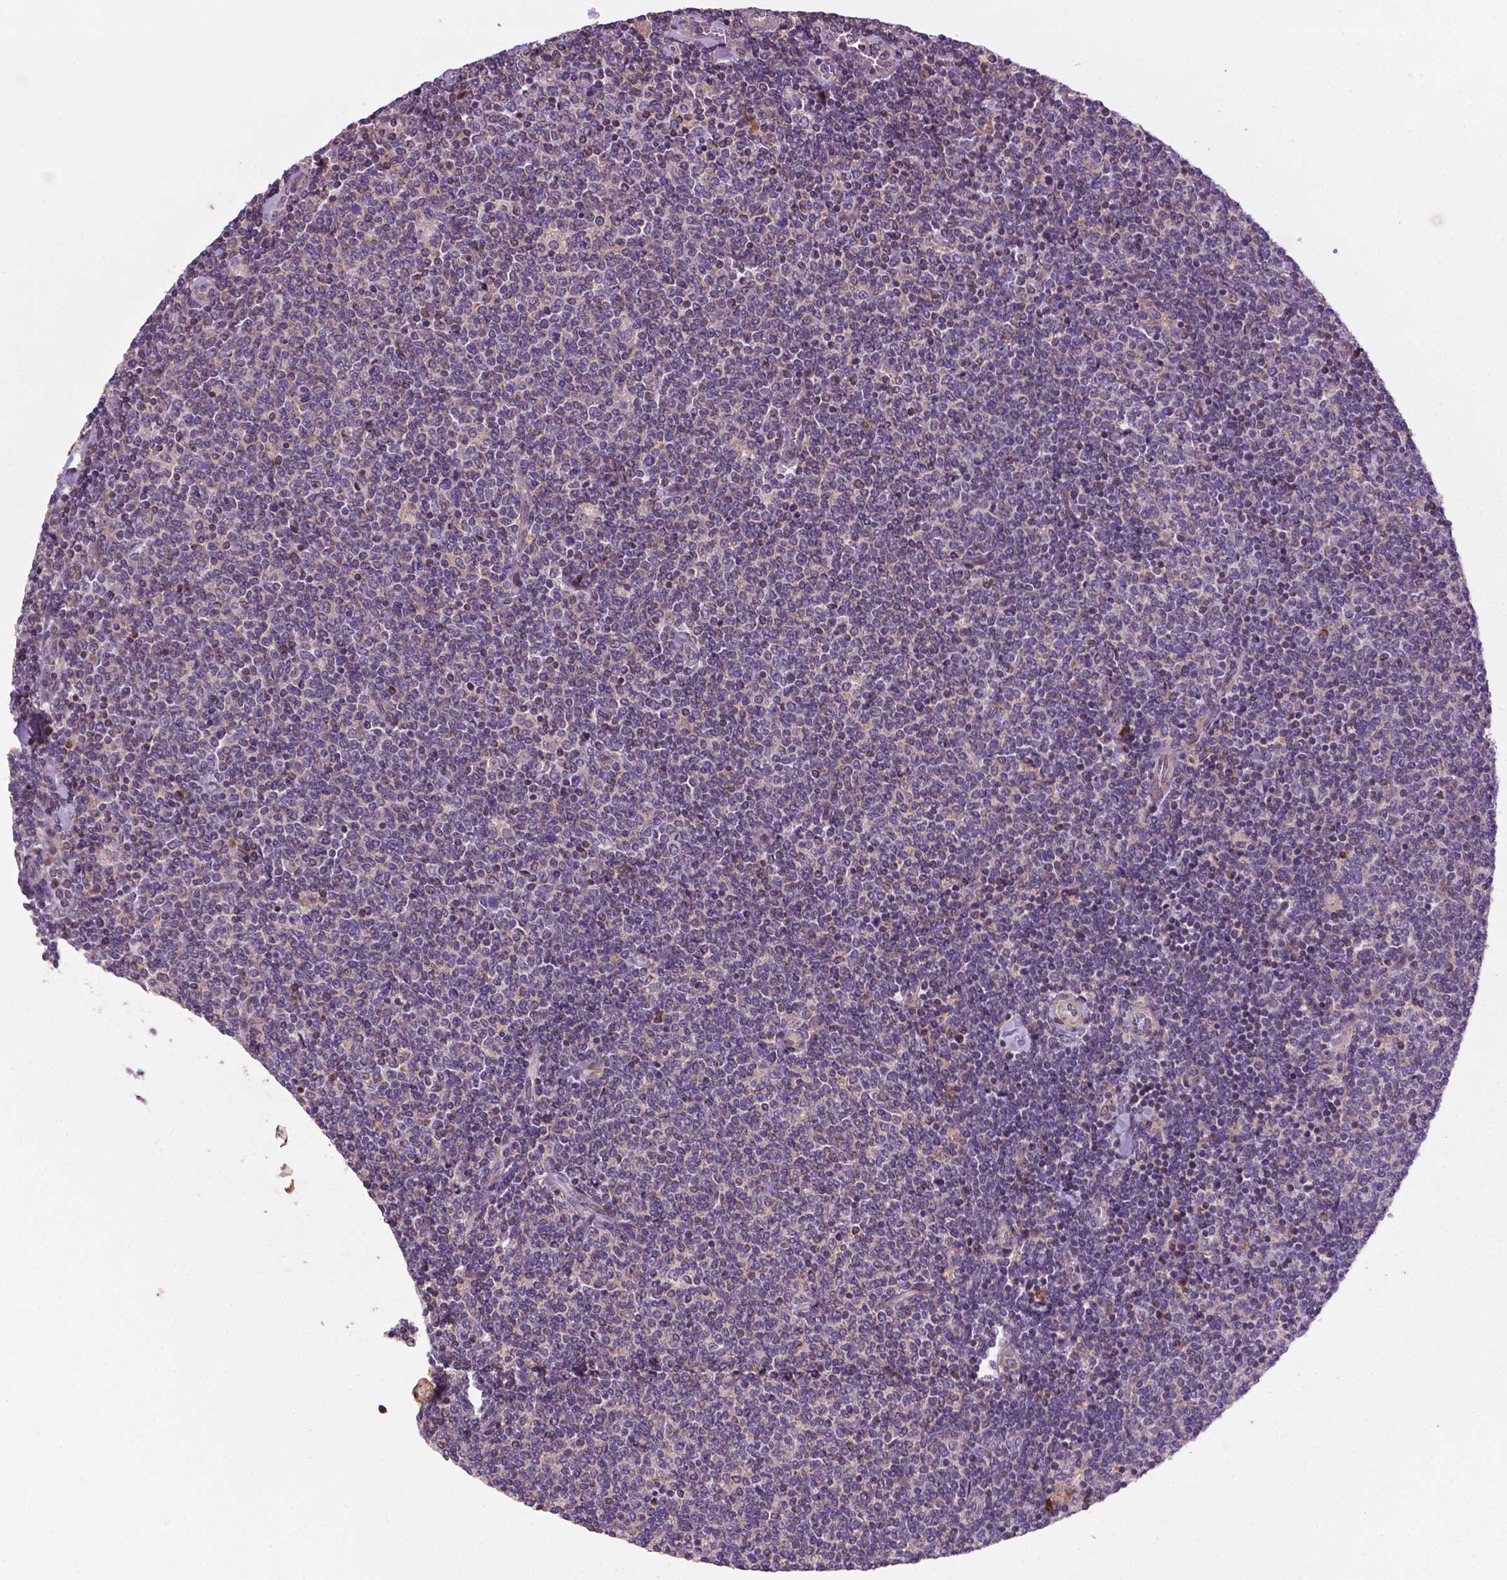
{"staining": {"intensity": "negative", "quantity": "none", "location": "none"}, "tissue": "lymphoma", "cell_type": "Tumor cells", "image_type": "cancer", "snomed": [{"axis": "morphology", "description": "Malignant lymphoma, non-Hodgkin's type, Low grade"}, {"axis": "topography", "description": "Lymph node"}], "caption": "Tumor cells show no significant positivity in malignant lymphoma, non-Hodgkin's type (low-grade).", "gene": "SPNS2", "patient": {"sex": "male", "age": 52}}